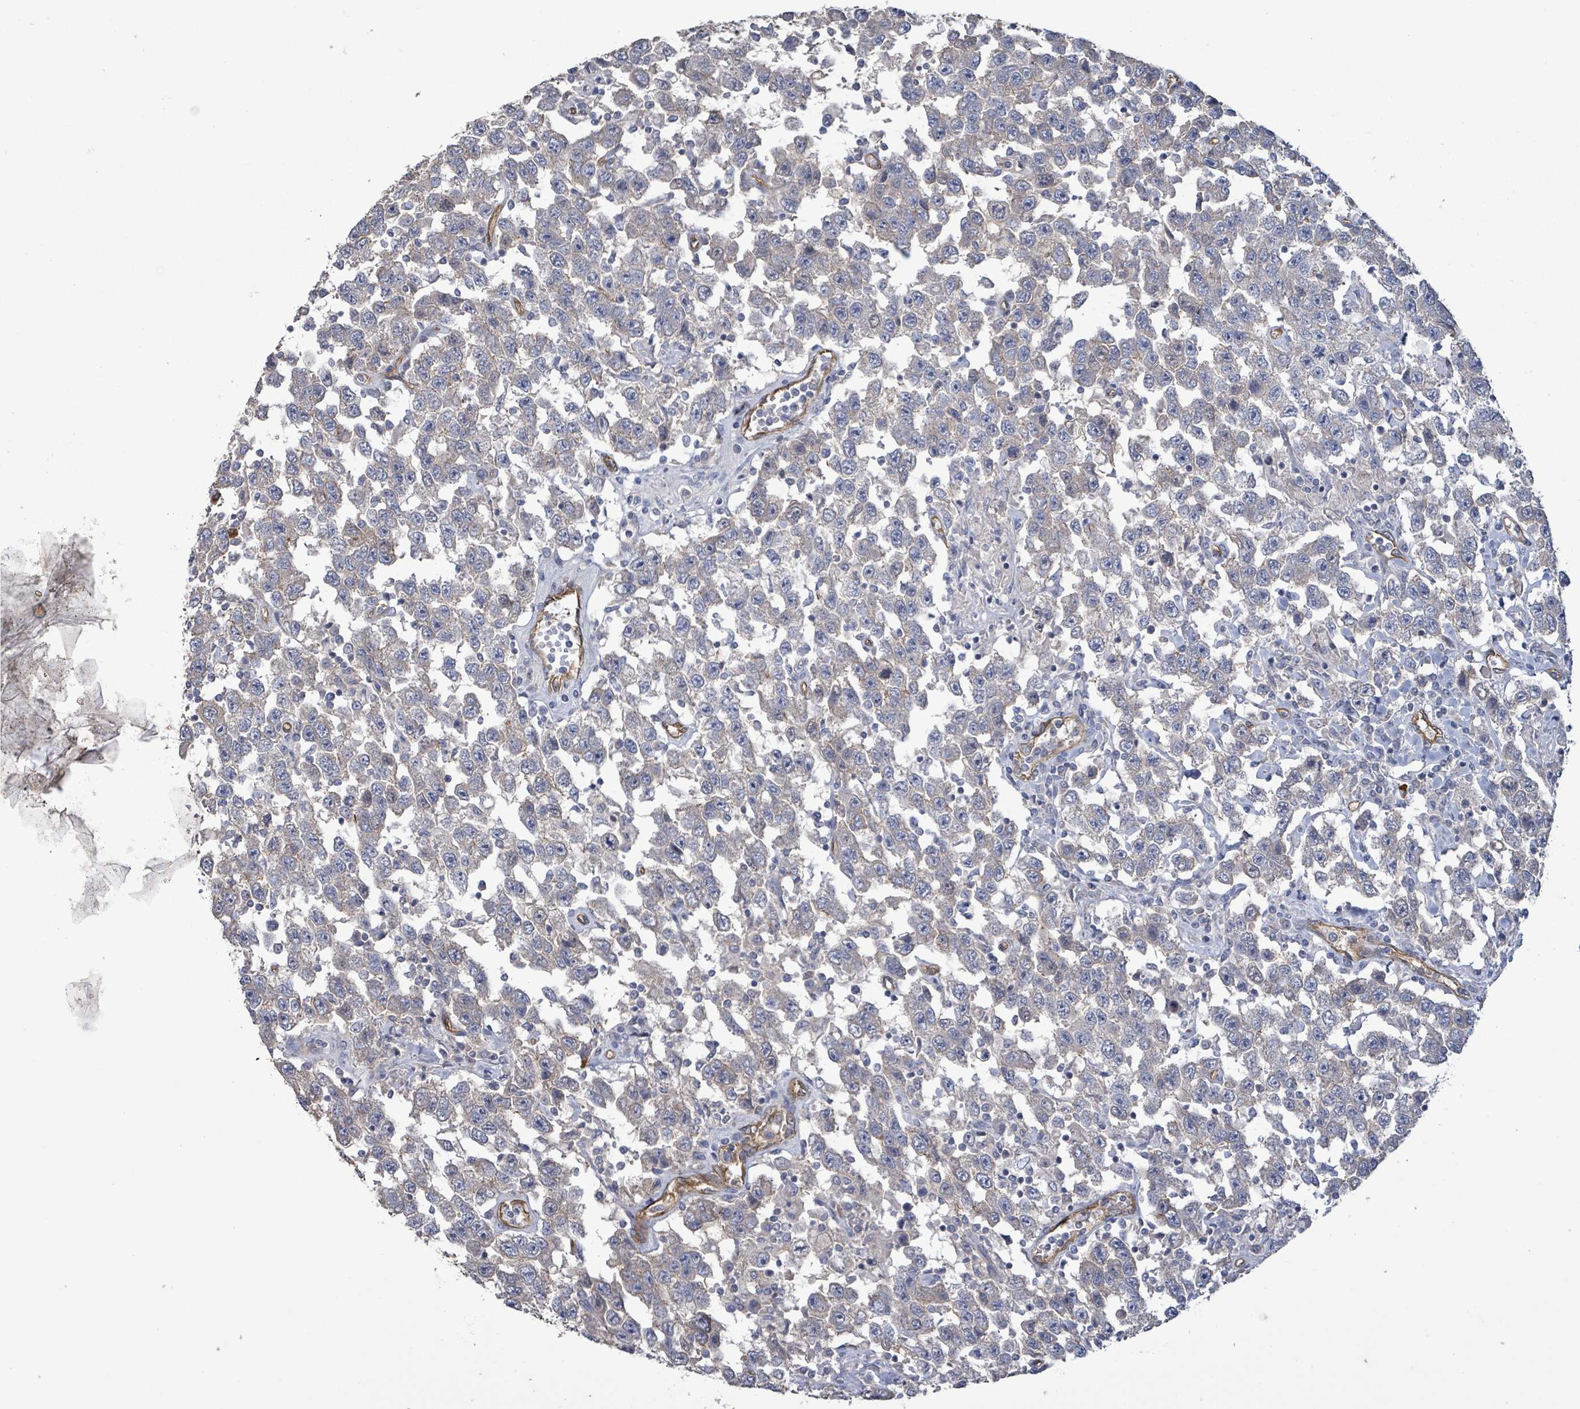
{"staining": {"intensity": "negative", "quantity": "none", "location": "none"}, "tissue": "testis cancer", "cell_type": "Tumor cells", "image_type": "cancer", "snomed": [{"axis": "morphology", "description": "Seminoma, NOS"}, {"axis": "topography", "description": "Testis"}], "caption": "A micrograph of testis cancer stained for a protein shows no brown staining in tumor cells.", "gene": "KANK3", "patient": {"sex": "male", "age": 41}}